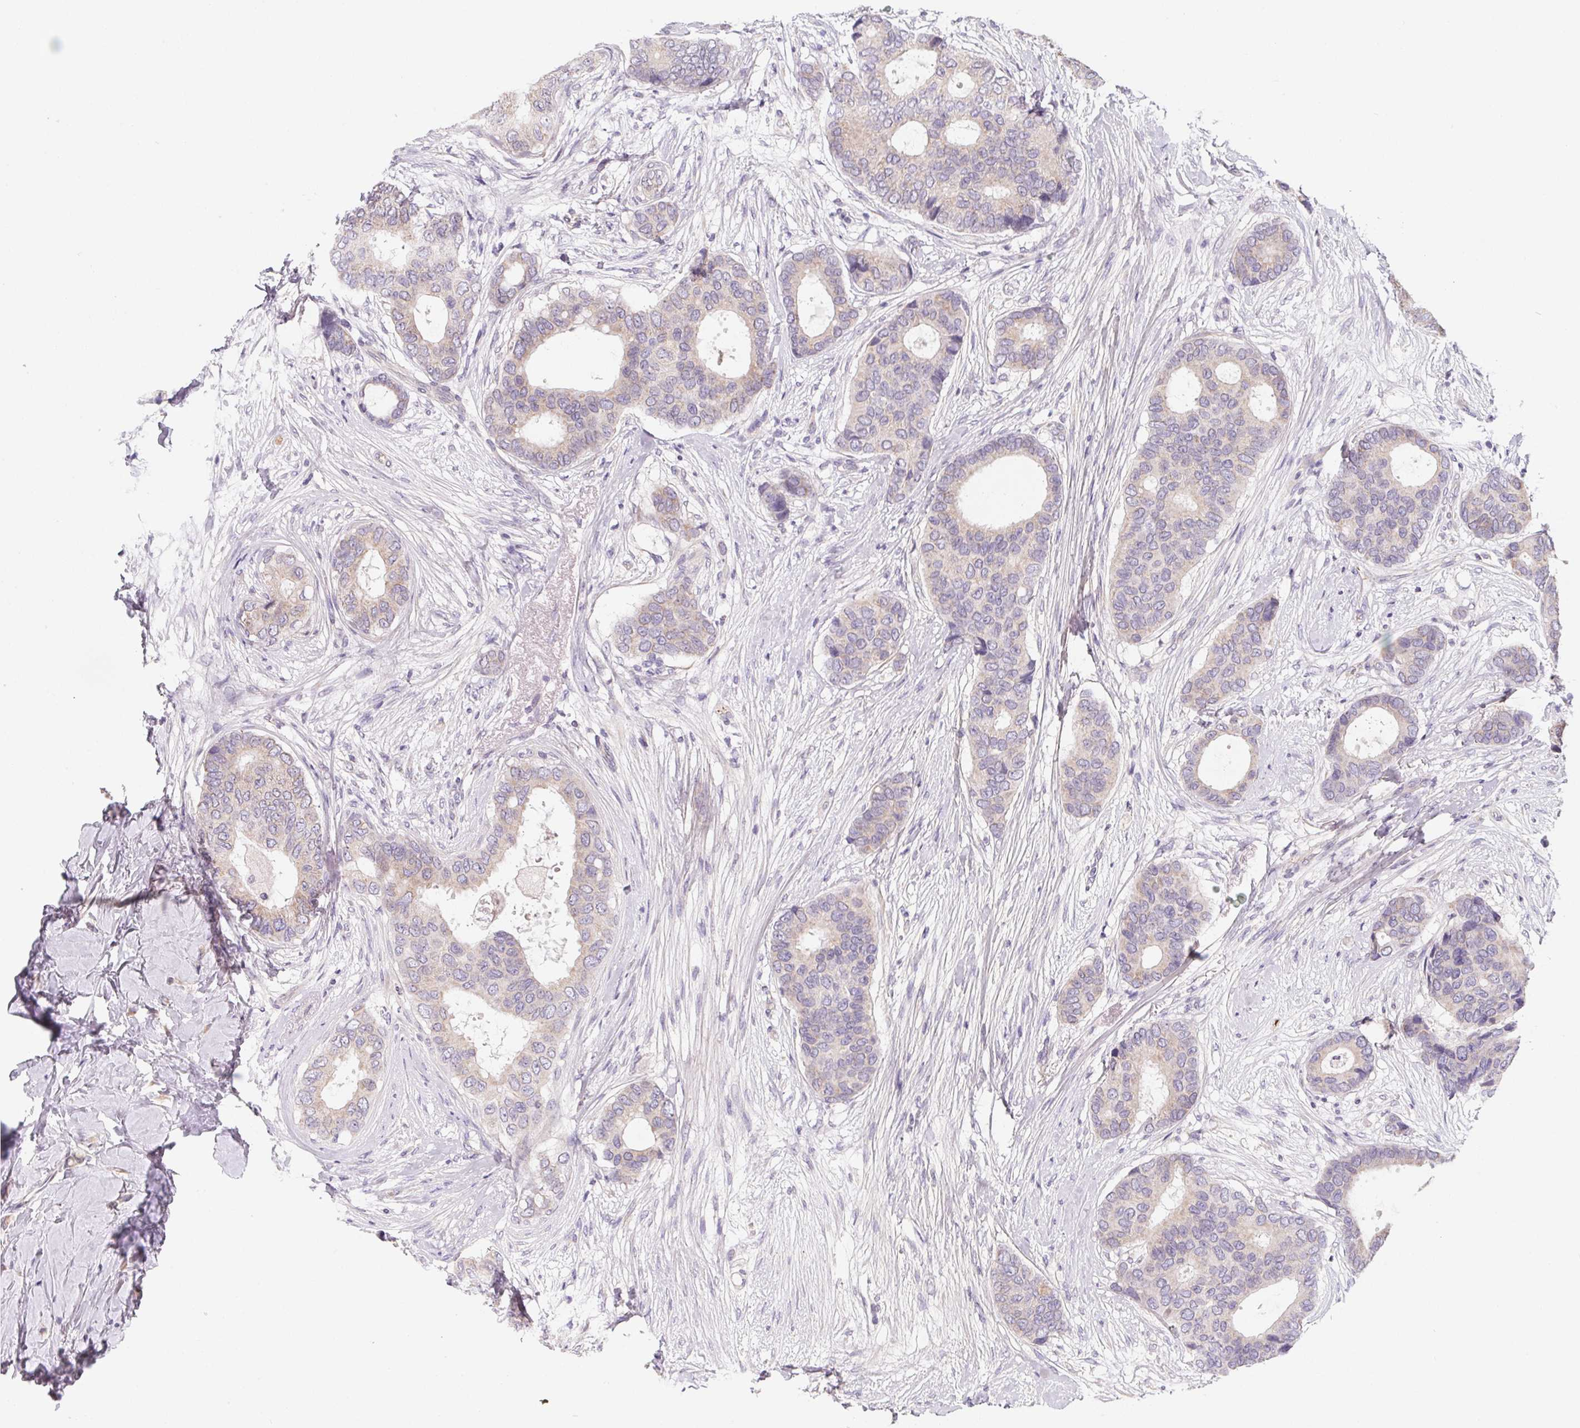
{"staining": {"intensity": "negative", "quantity": "none", "location": "none"}, "tissue": "breast cancer", "cell_type": "Tumor cells", "image_type": "cancer", "snomed": [{"axis": "morphology", "description": "Duct carcinoma"}, {"axis": "topography", "description": "Breast"}], "caption": "An image of breast infiltrating ductal carcinoma stained for a protein displays no brown staining in tumor cells.", "gene": "LPA", "patient": {"sex": "female", "age": 75}}